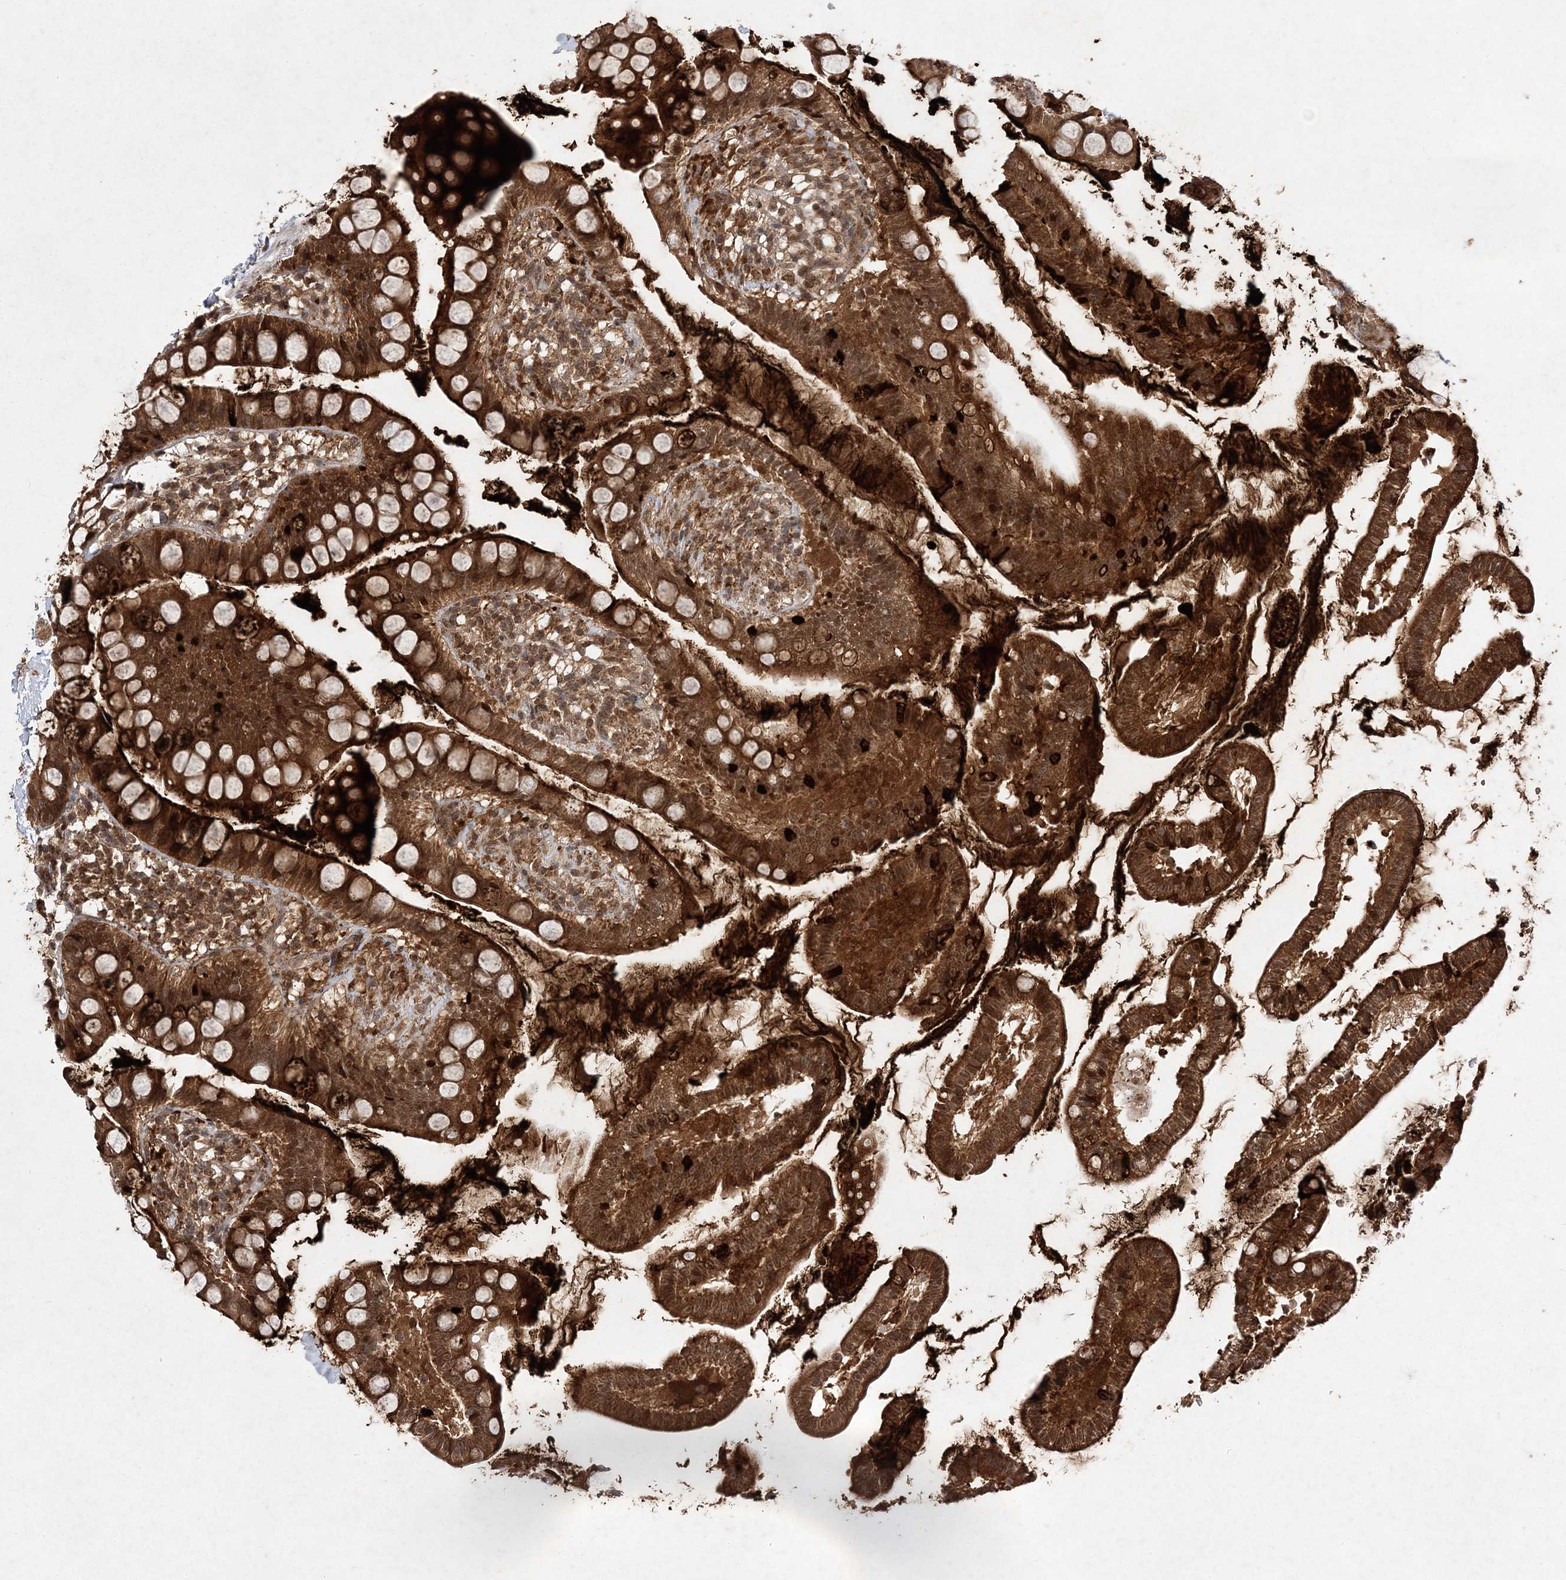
{"staining": {"intensity": "strong", "quantity": ">75%", "location": "cytoplasmic/membranous"}, "tissue": "small intestine", "cell_type": "Glandular cells", "image_type": "normal", "snomed": [{"axis": "morphology", "description": "Normal tissue, NOS"}, {"axis": "topography", "description": "Small intestine"}], "caption": "Small intestine stained with immunohistochemistry reveals strong cytoplasmic/membranous expression in approximately >75% of glandular cells. The staining is performed using DAB (3,3'-diaminobenzidine) brown chromogen to label protein expression. The nuclei are counter-stained blue using hematoxylin.", "gene": "NIF3L1", "patient": {"sex": "female", "age": 84}}